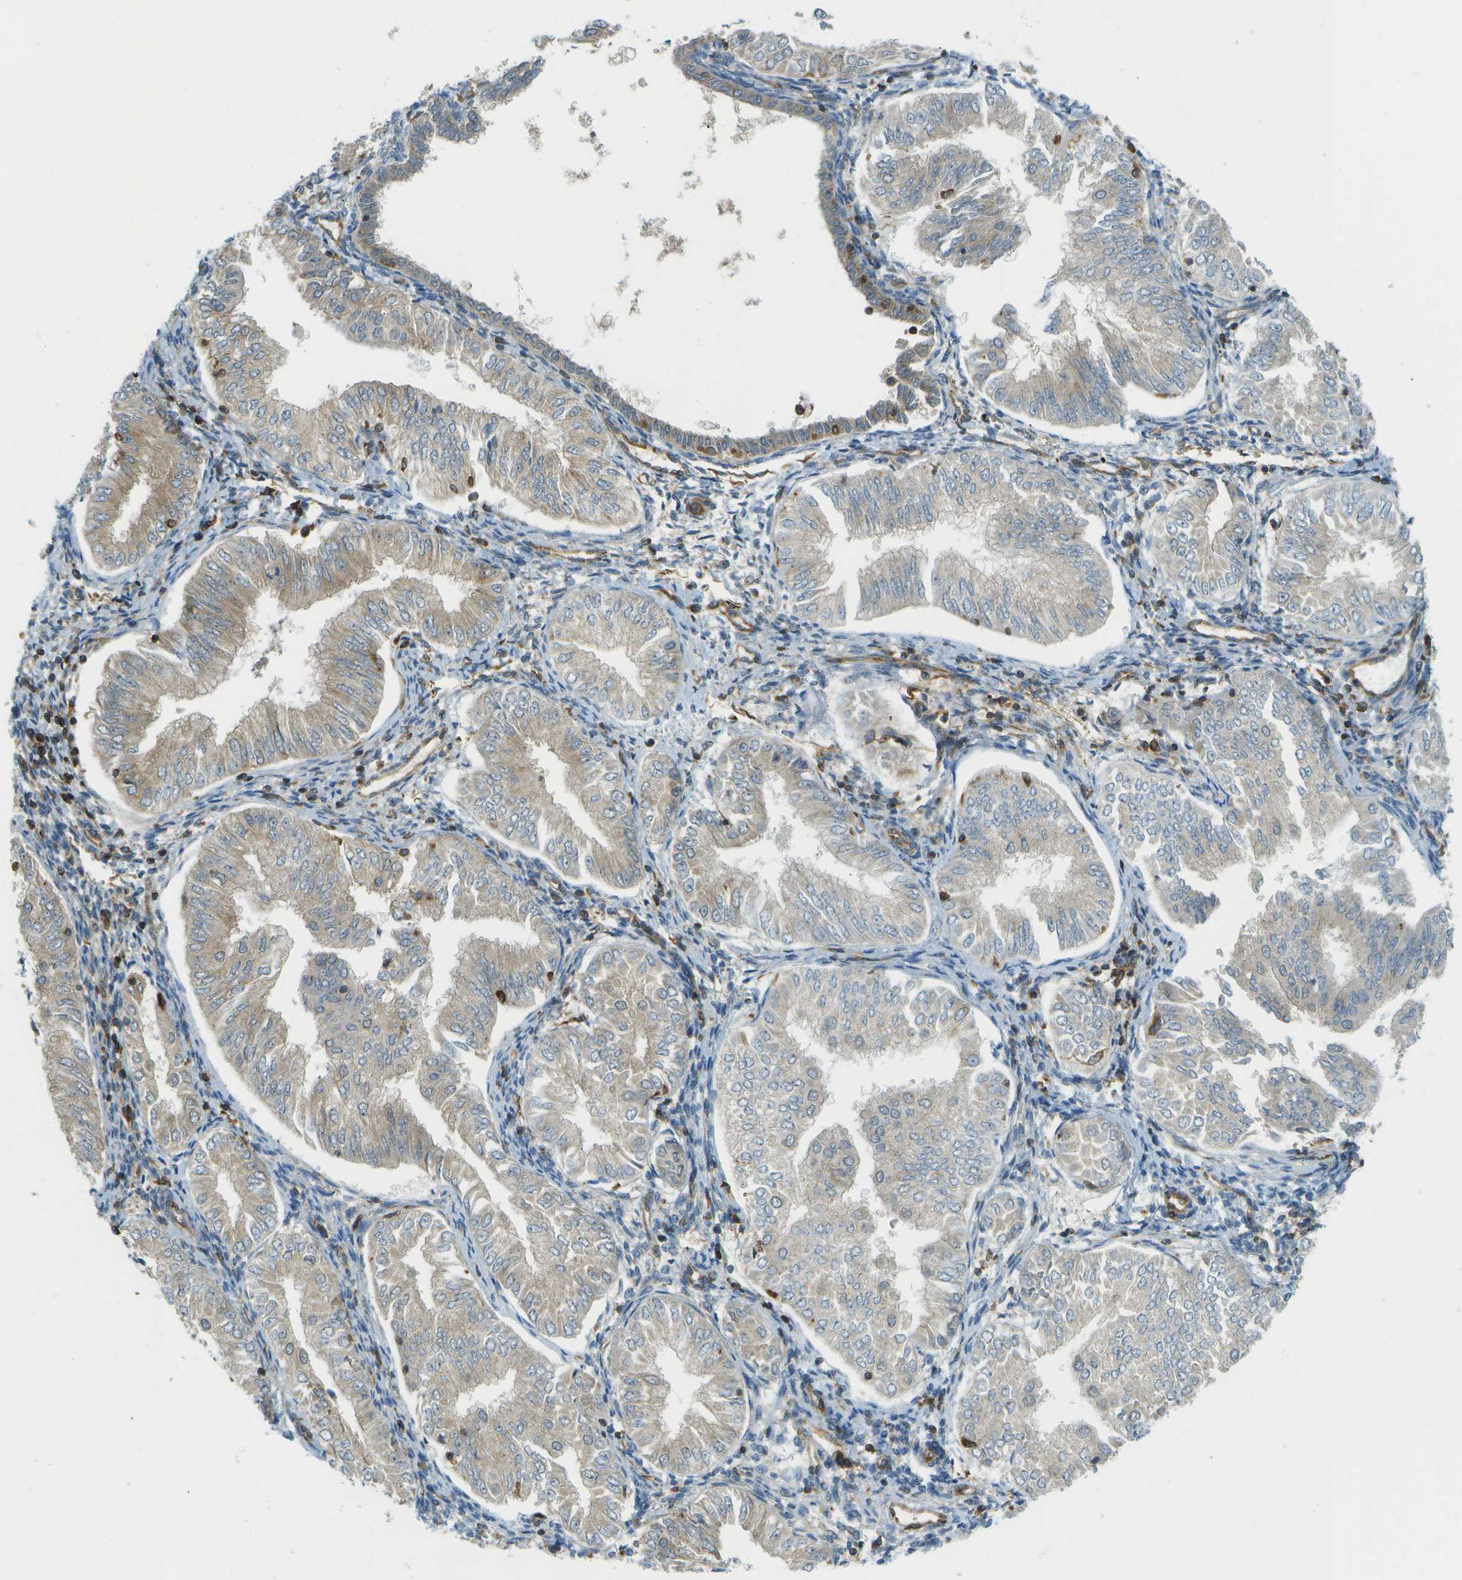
{"staining": {"intensity": "weak", "quantity": ">75%", "location": "cytoplasmic/membranous"}, "tissue": "endometrial cancer", "cell_type": "Tumor cells", "image_type": "cancer", "snomed": [{"axis": "morphology", "description": "Adenocarcinoma, NOS"}, {"axis": "topography", "description": "Endometrium"}], "caption": "The immunohistochemical stain labels weak cytoplasmic/membranous expression in tumor cells of endometrial cancer (adenocarcinoma) tissue. (DAB IHC, brown staining for protein, blue staining for nuclei).", "gene": "TMTC1", "patient": {"sex": "female", "age": 53}}